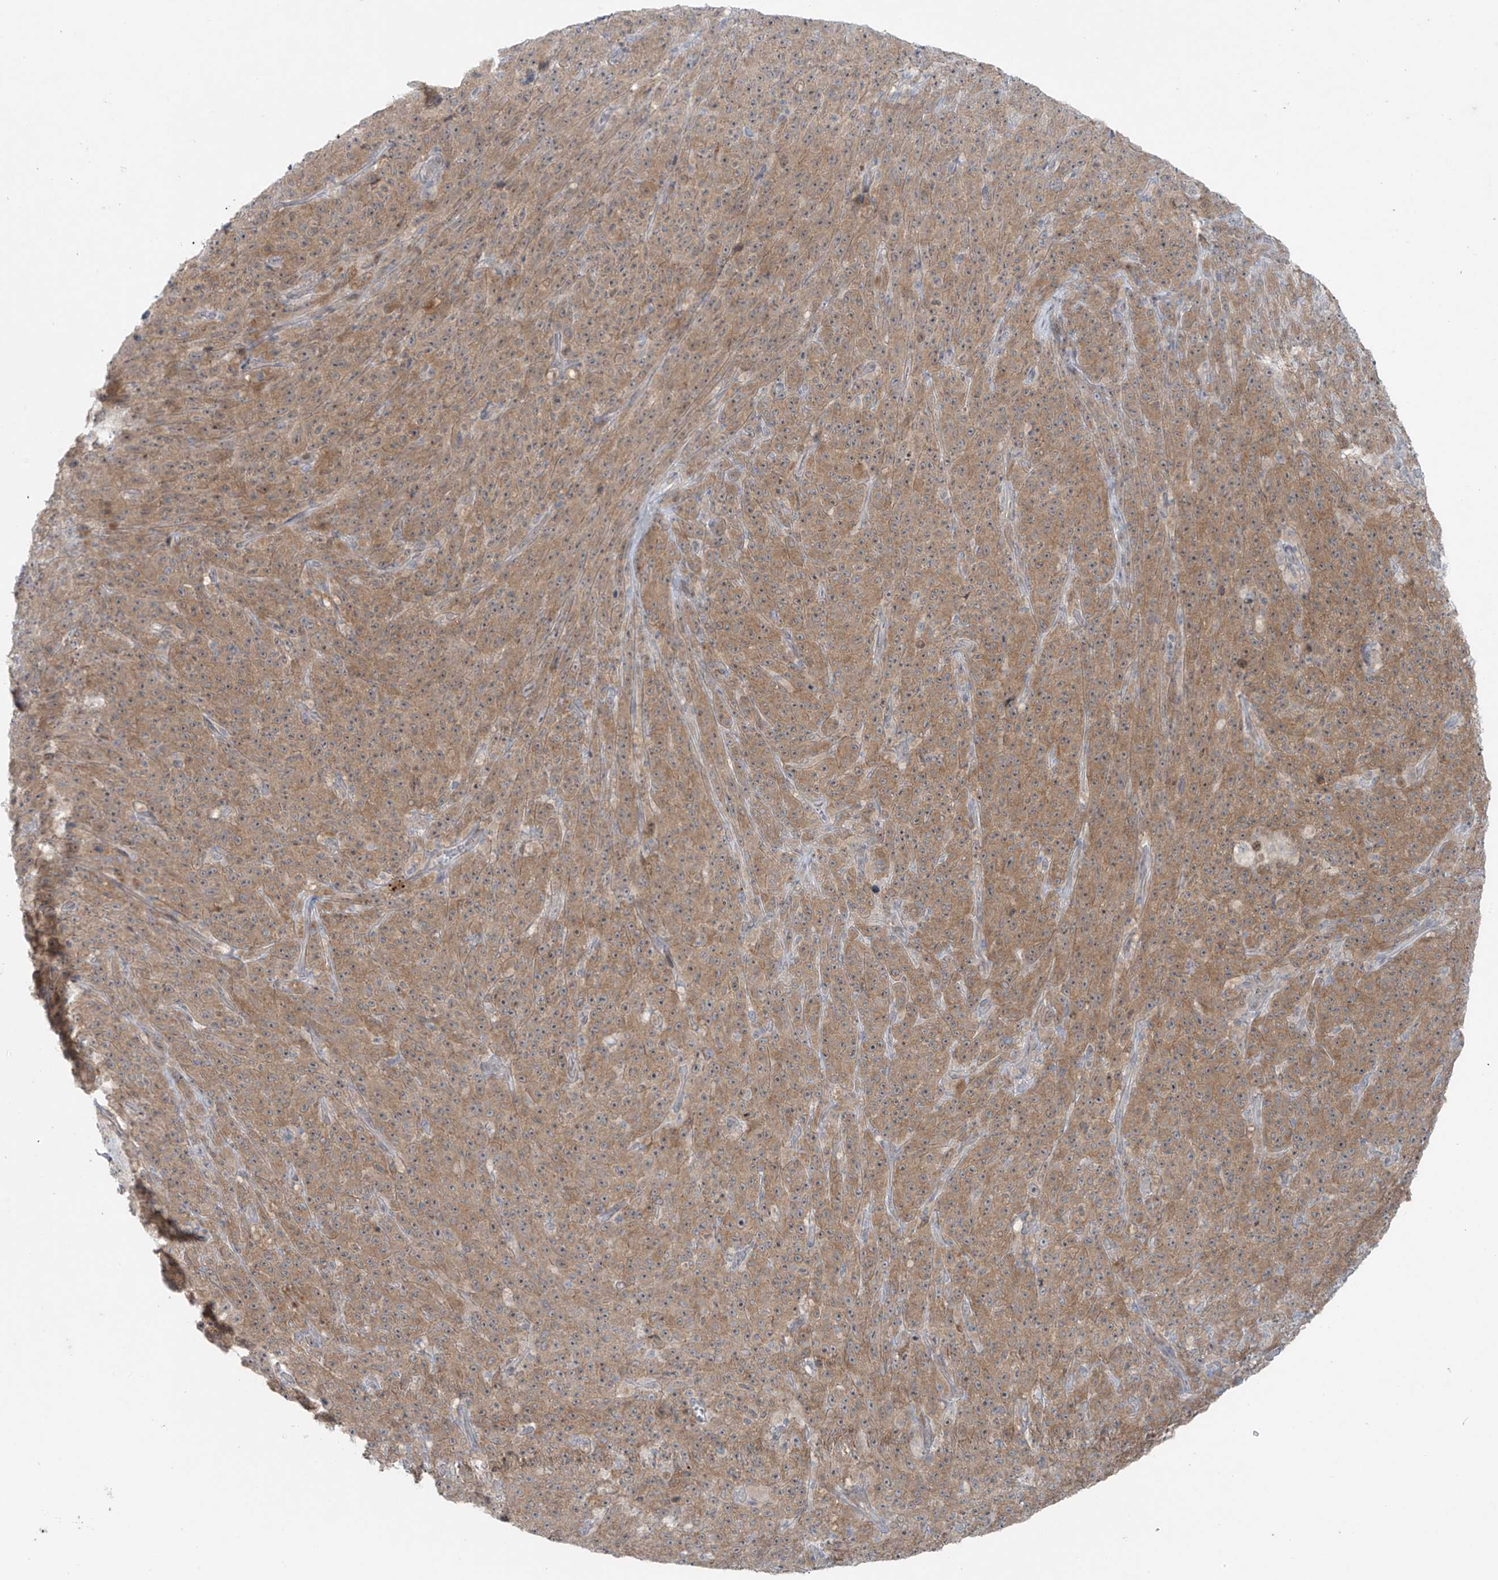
{"staining": {"intensity": "moderate", "quantity": ">75%", "location": "cytoplasmic/membranous"}, "tissue": "melanoma", "cell_type": "Tumor cells", "image_type": "cancer", "snomed": [{"axis": "morphology", "description": "Malignant melanoma, NOS"}, {"axis": "topography", "description": "Skin"}], "caption": "Malignant melanoma stained for a protein demonstrates moderate cytoplasmic/membranous positivity in tumor cells. The protein is stained brown, and the nuclei are stained in blue (DAB (3,3'-diaminobenzidine) IHC with brightfield microscopy, high magnification).", "gene": "PPAT", "patient": {"sex": "female", "age": 82}}